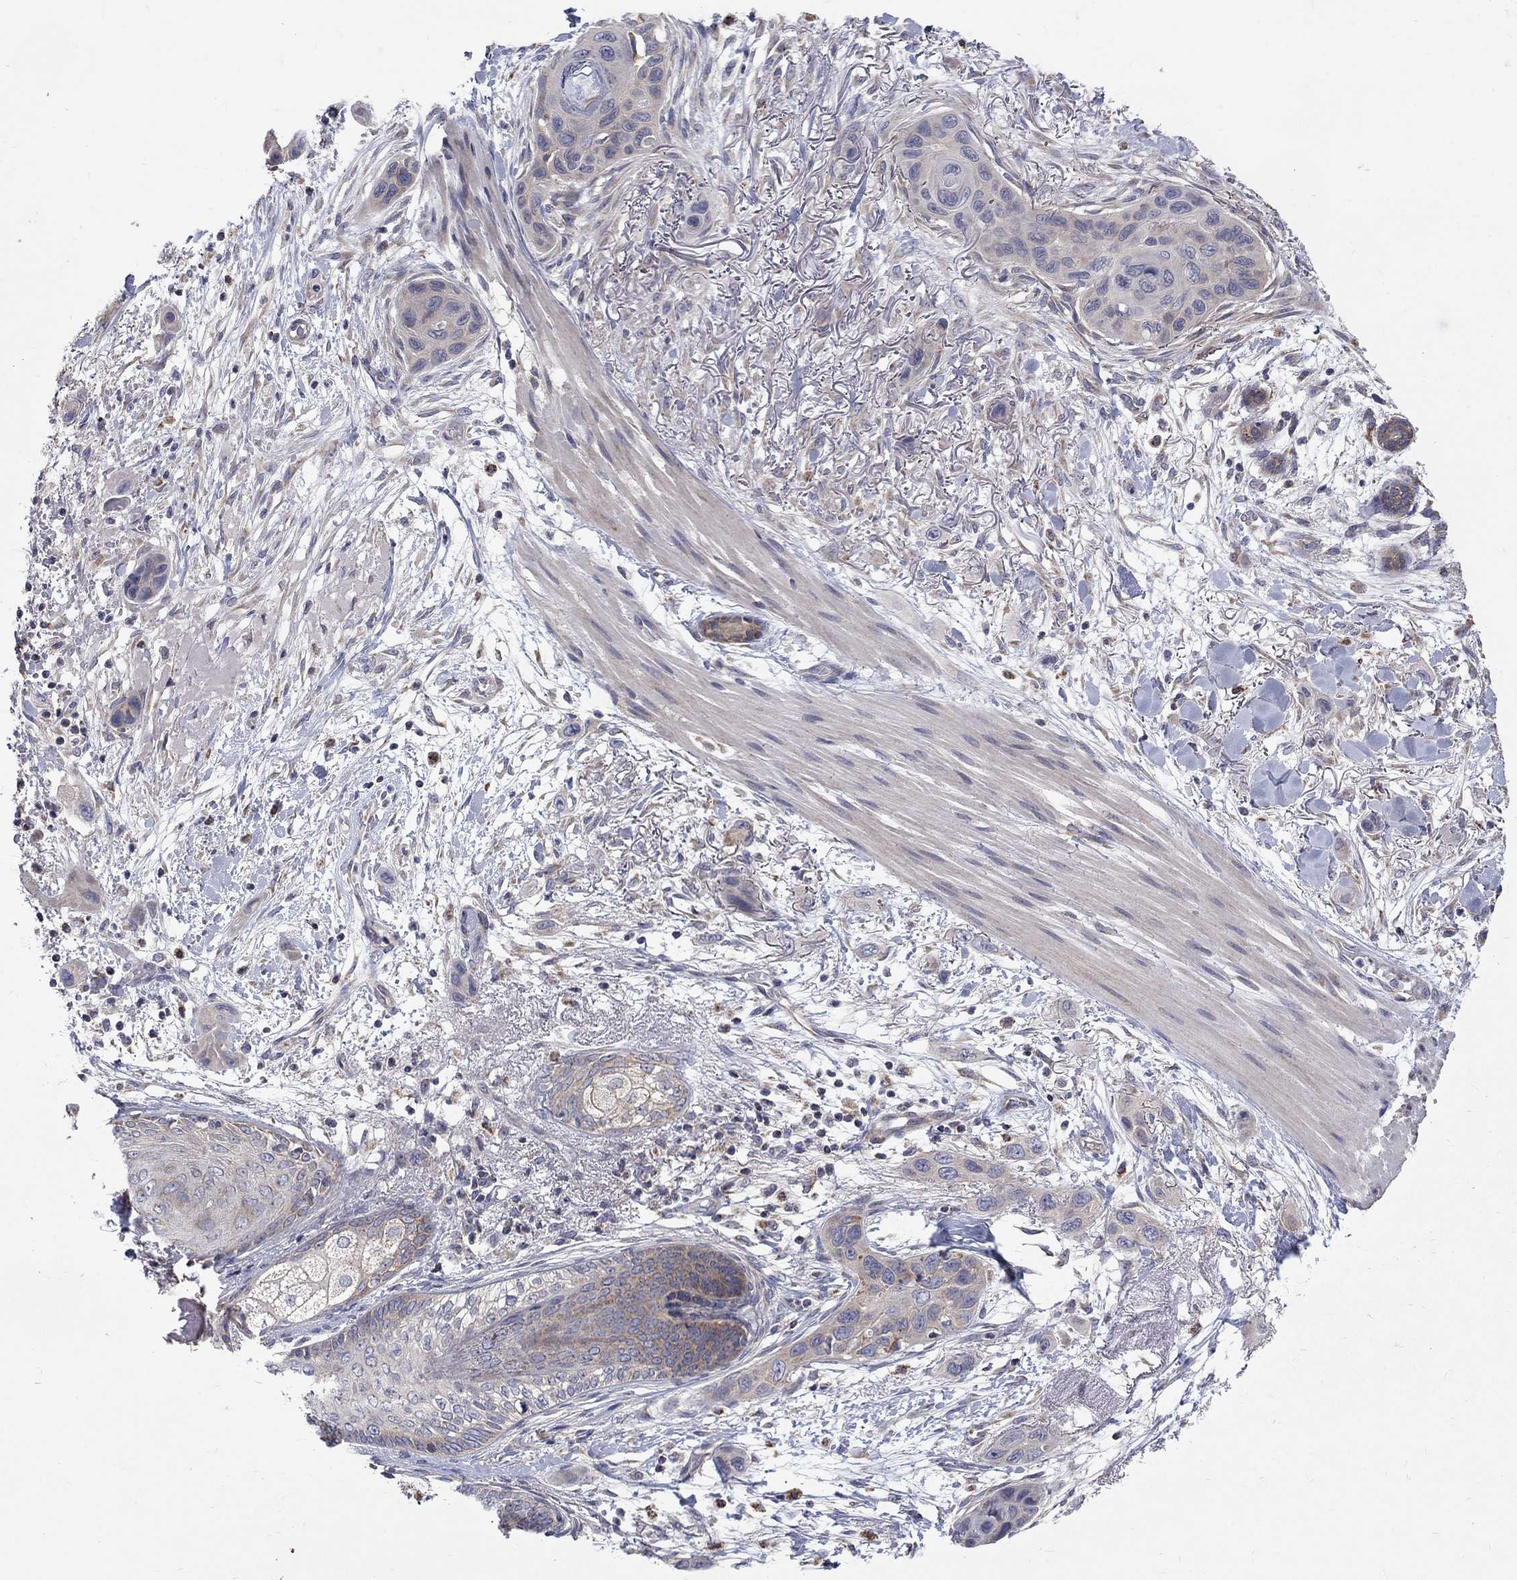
{"staining": {"intensity": "weak", "quantity": "<25%", "location": "cytoplasmic/membranous"}, "tissue": "skin cancer", "cell_type": "Tumor cells", "image_type": "cancer", "snomed": [{"axis": "morphology", "description": "Squamous cell carcinoma, NOS"}, {"axis": "topography", "description": "Skin"}], "caption": "Squamous cell carcinoma (skin) was stained to show a protein in brown. There is no significant expression in tumor cells. (Stains: DAB (3,3'-diaminobenzidine) immunohistochemistry with hematoxylin counter stain, Microscopy: brightfield microscopy at high magnification).", "gene": "SH2B1", "patient": {"sex": "male", "age": 79}}